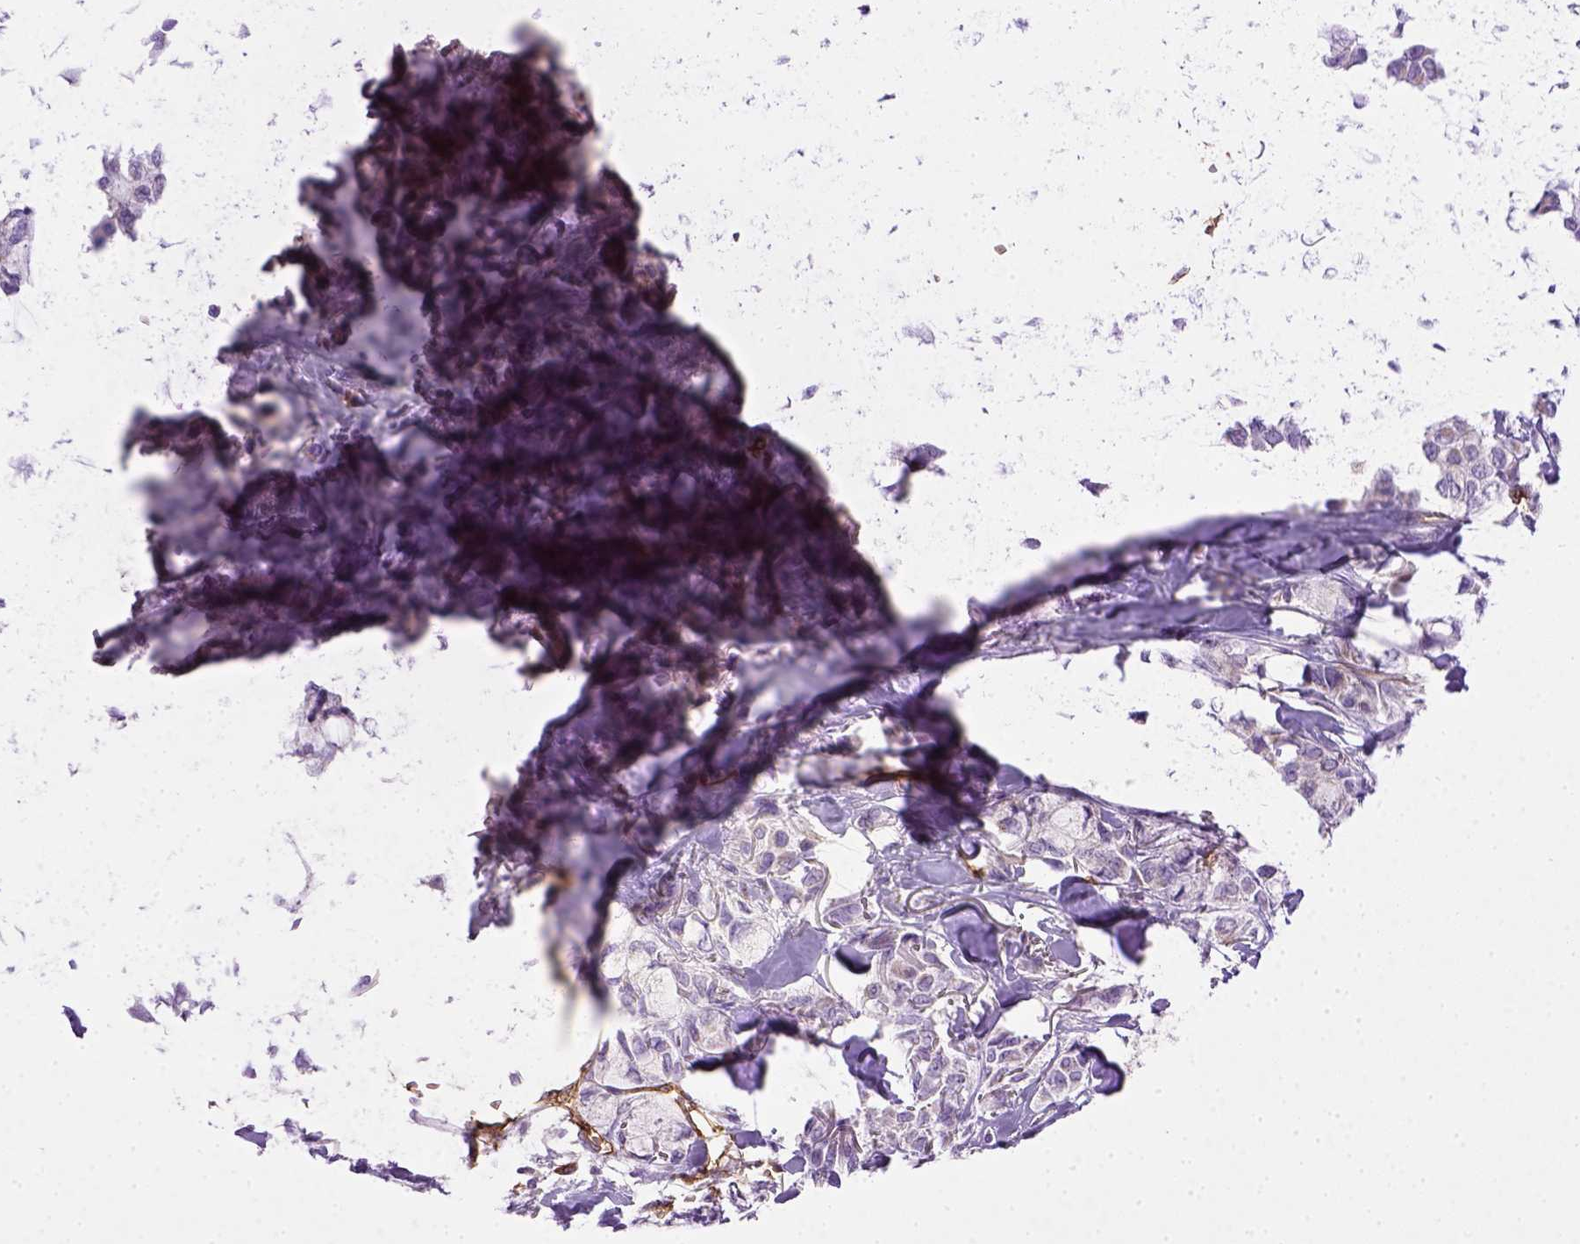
{"staining": {"intensity": "negative", "quantity": "none", "location": "none"}, "tissue": "breast cancer", "cell_type": "Tumor cells", "image_type": "cancer", "snomed": [{"axis": "morphology", "description": "Duct carcinoma"}, {"axis": "topography", "description": "Breast"}], "caption": "Protein analysis of breast cancer (infiltrating ductal carcinoma) exhibits no significant positivity in tumor cells. (DAB (3,3'-diaminobenzidine) IHC visualized using brightfield microscopy, high magnification).", "gene": "ENG", "patient": {"sex": "female", "age": 85}}